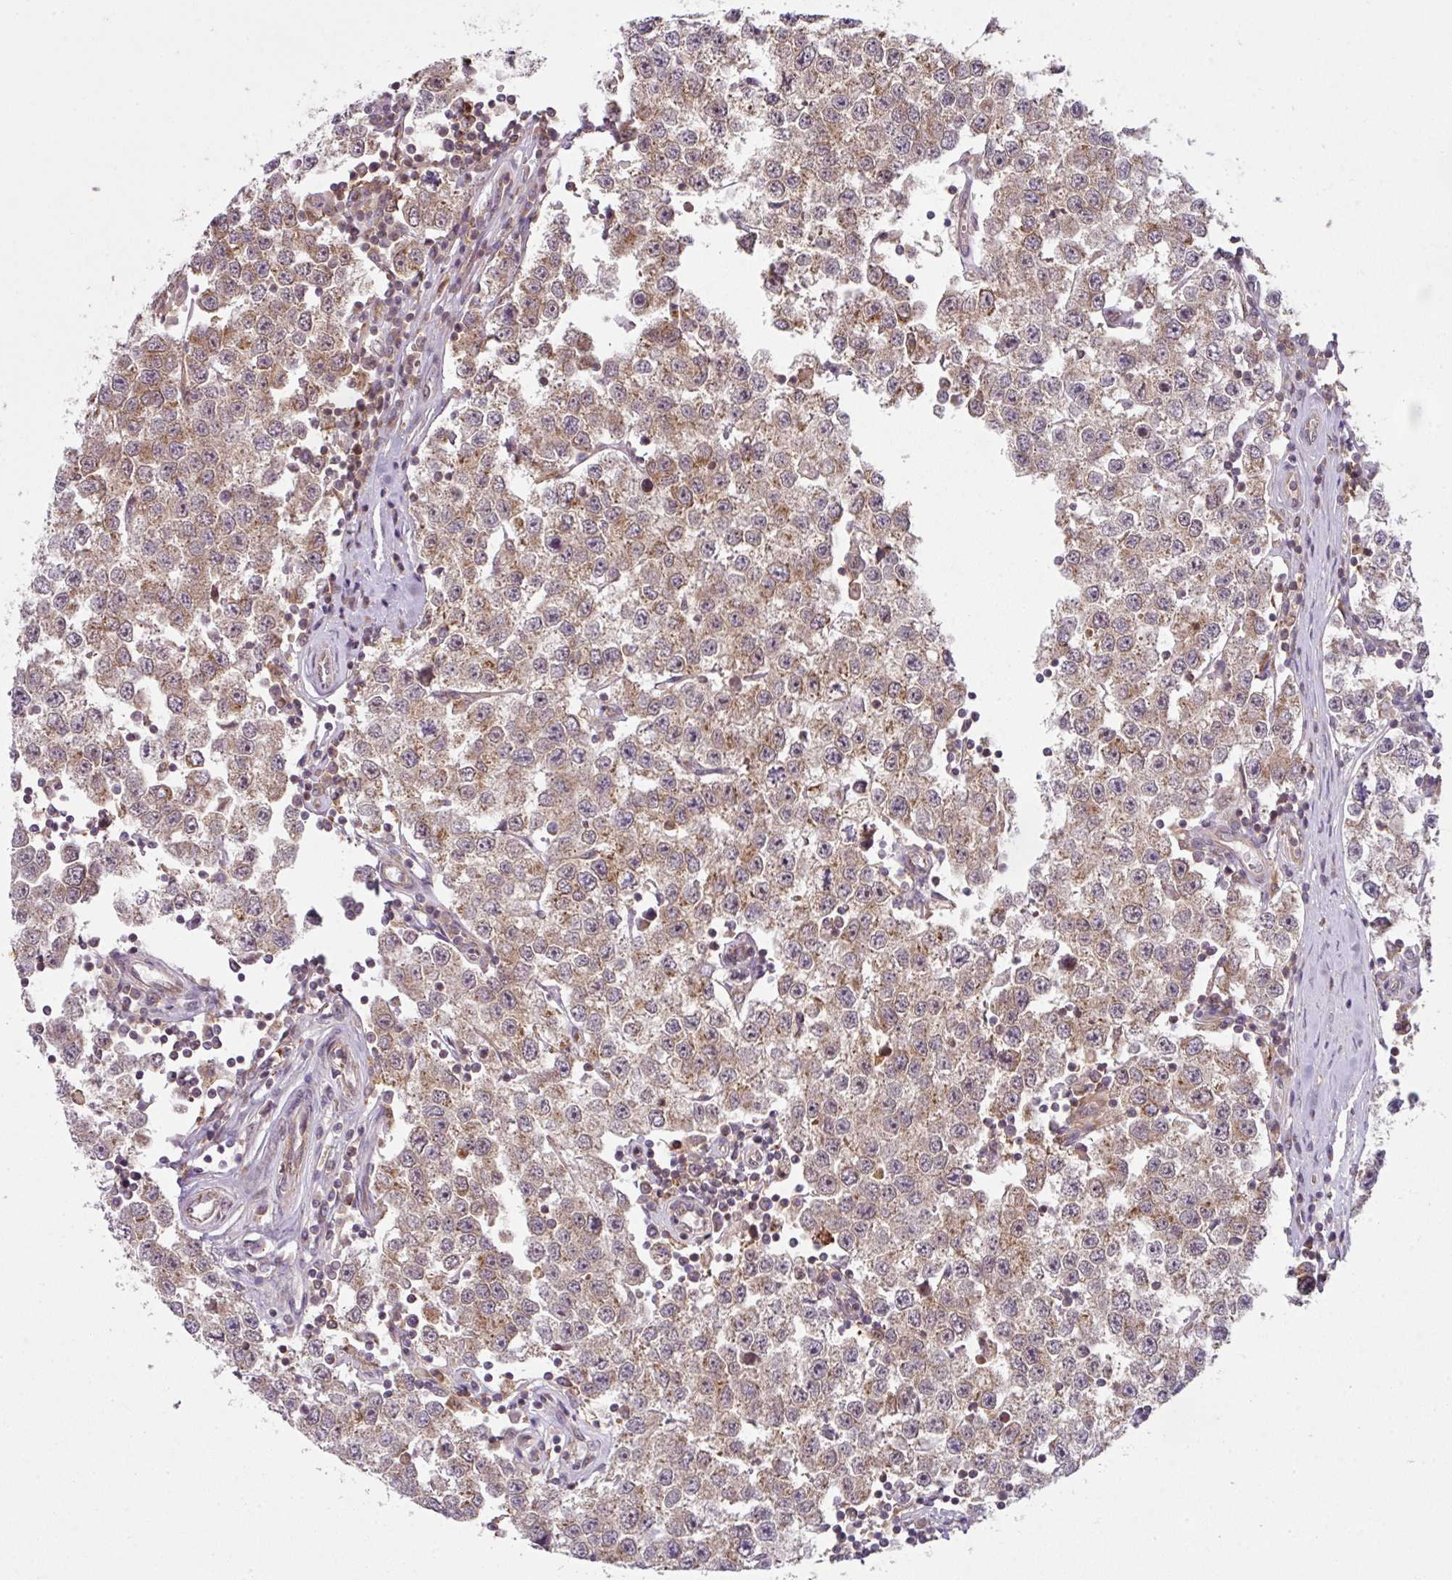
{"staining": {"intensity": "moderate", "quantity": ">75%", "location": "cytoplasmic/membranous,nuclear"}, "tissue": "testis cancer", "cell_type": "Tumor cells", "image_type": "cancer", "snomed": [{"axis": "morphology", "description": "Seminoma, NOS"}, {"axis": "topography", "description": "Testis"}], "caption": "This histopathology image demonstrates testis seminoma stained with immunohistochemistry (IHC) to label a protein in brown. The cytoplasmic/membranous and nuclear of tumor cells show moderate positivity for the protein. Nuclei are counter-stained blue.", "gene": "CAMLG", "patient": {"sex": "male", "age": 34}}